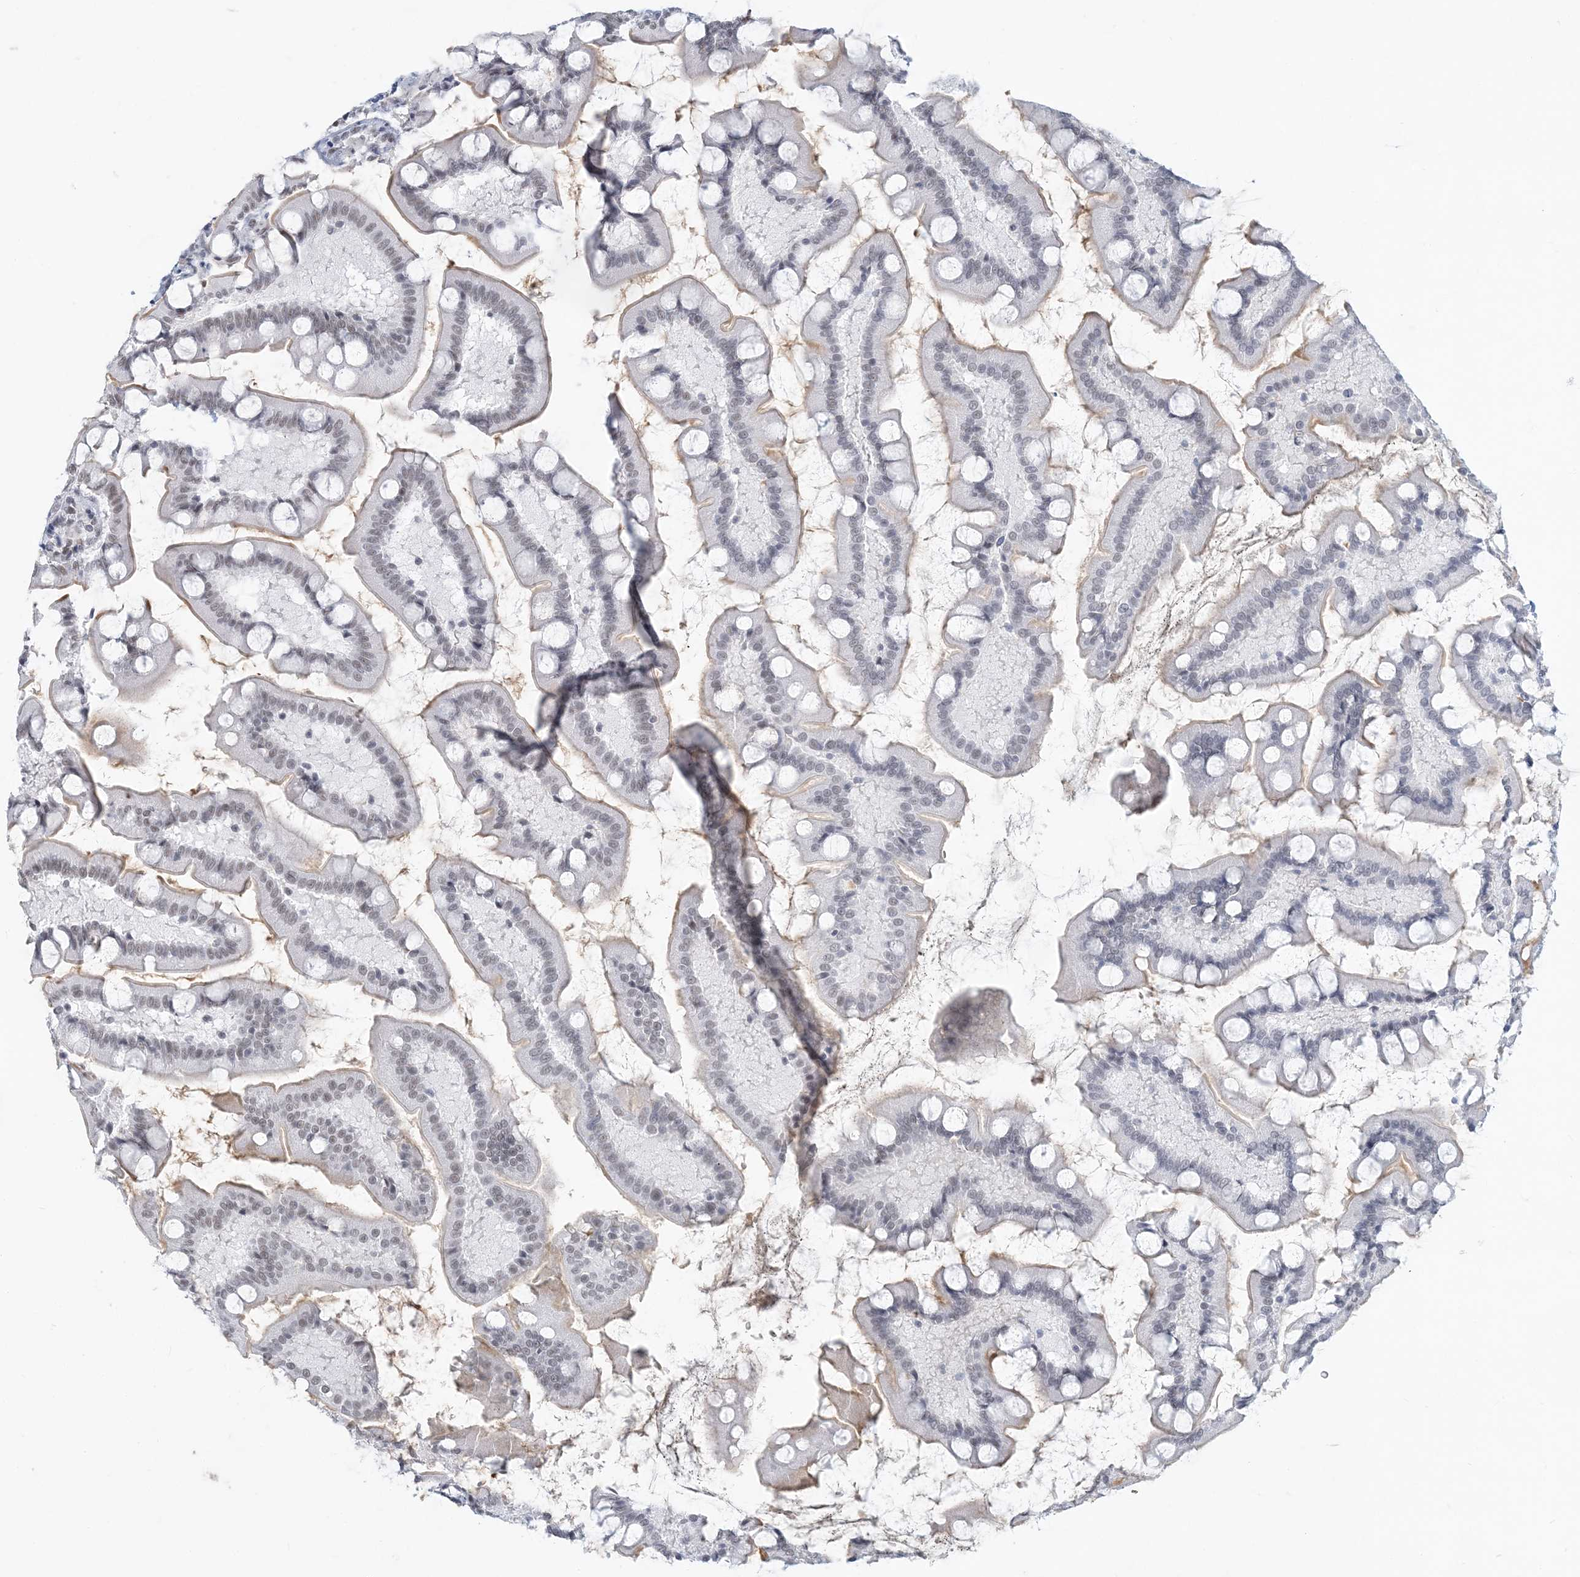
{"staining": {"intensity": "moderate", "quantity": "<25%", "location": "cytoplasmic/membranous,nuclear"}, "tissue": "small intestine", "cell_type": "Glandular cells", "image_type": "normal", "snomed": [{"axis": "morphology", "description": "Normal tissue, NOS"}, {"axis": "topography", "description": "Small intestine"}], "caption": "Protein expression analysis of normal human small intestine reveals moderate cytoplasmic/membranous,nuclear staining in approximately <25% of glandular cells. The protein of interest is shown in brown color, while the nuclei are stained blue.", "gene": "PLRG1", "patient": {"sex": "male", "age": 41}}